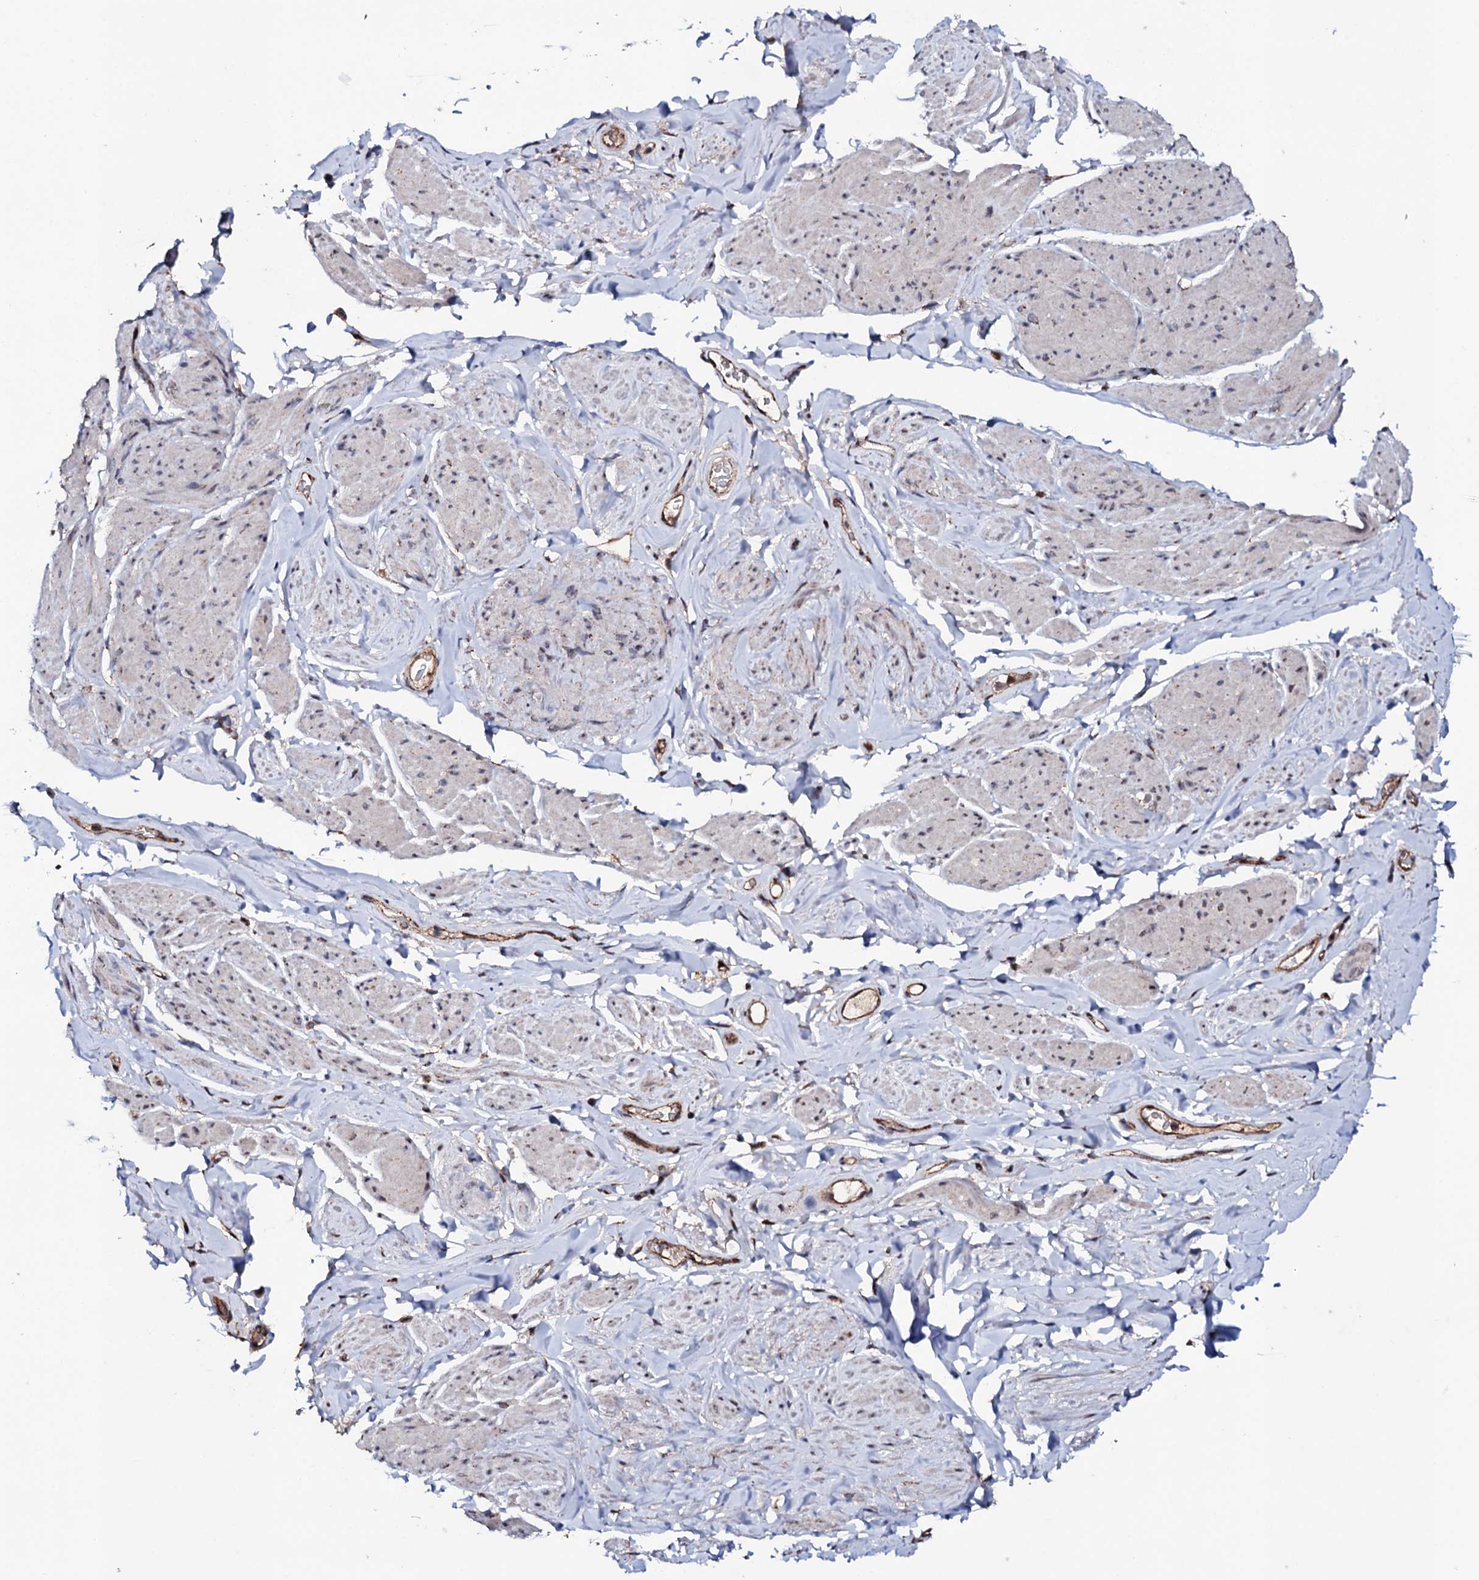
{"staining": {"intensity": "moderate", "quantity": "25%-75%", "location": "cytoplasmic/membranous"}, "tissue": "smooth muscle", "cell_type": "Smooth muscle cells", "image_type": "normal", "snomed": [{"axis": "morphology", "description": "Normal tissue, NOS"}, {"axis": "topography", "description": "Smooth muscle"}, {"axis": "topography", "description": "Peripheral nerve tissue"}], "caption": "Unremarkable smooth muscle was stained to show a protein in brown. There is medium levels of moderate cytoplasmic/membranous expression in about 25%-75% of smooth muscle cells. The staining was performed using DAB (3,3'-diaminobenzidine) to visualize the protein expression in brown, while the nuclei were stained in blue with hematoxylin (Magnification: 20x).", "gene": "MTIF3", "patient": {"sex": "male", "age": 69}}